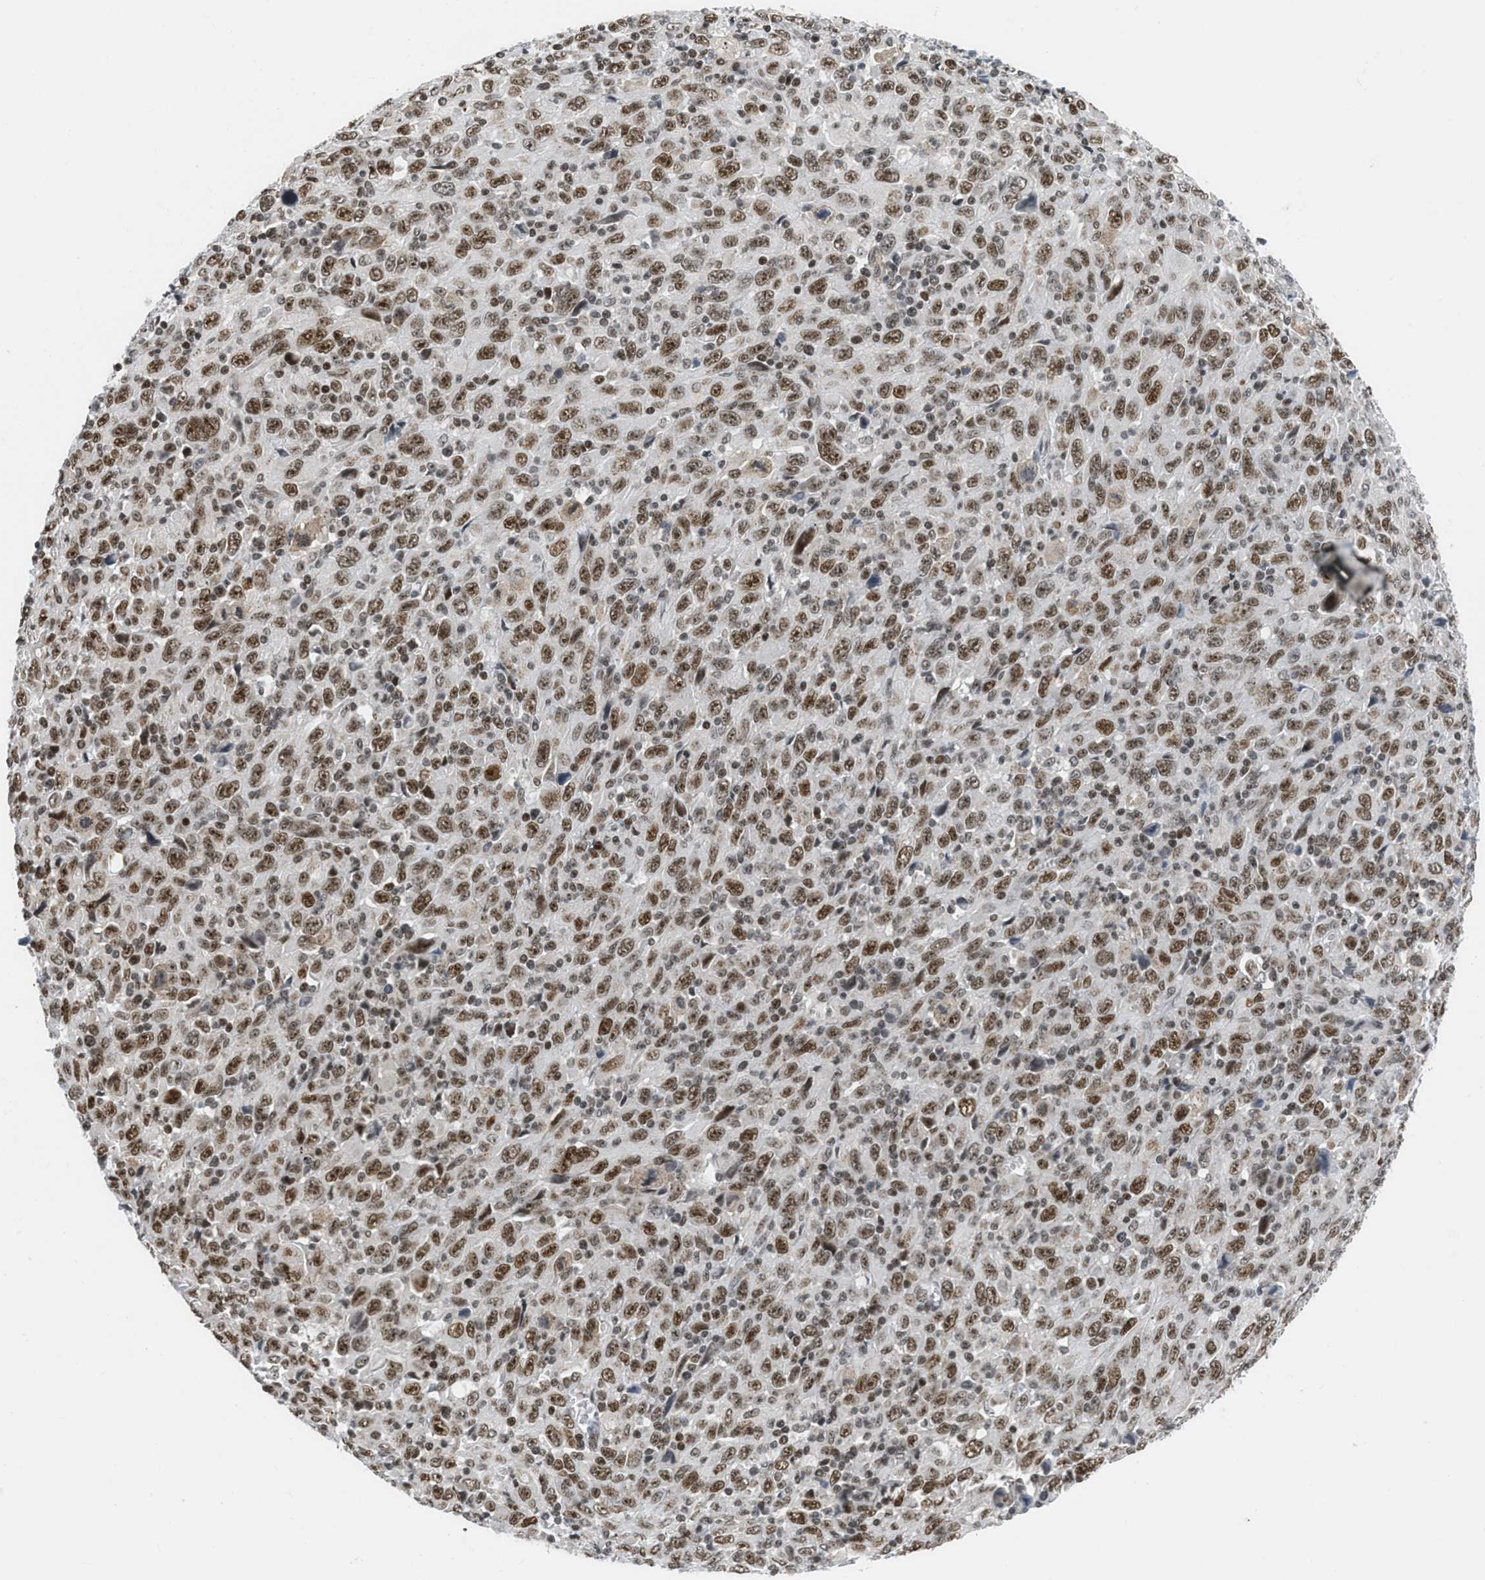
{"staining": {"intensity": "moderate", "quantity": ">75%", "location": "nuclear"}, "tissue": "melanoma", "cell_type": "Tumor cells", "image_type": "cancer", "snomed": [{"axis": "morphology", "description": "Malignant melanoma, Metastatic site"}, {"axis": "topography", "description": "Skin"}], "caption": "Human melanoma stained with a protein marker exhibits moderate staining in tumor cells.", "gene": "RAD51B", "patient": {"sex": "female", "age": 56}}